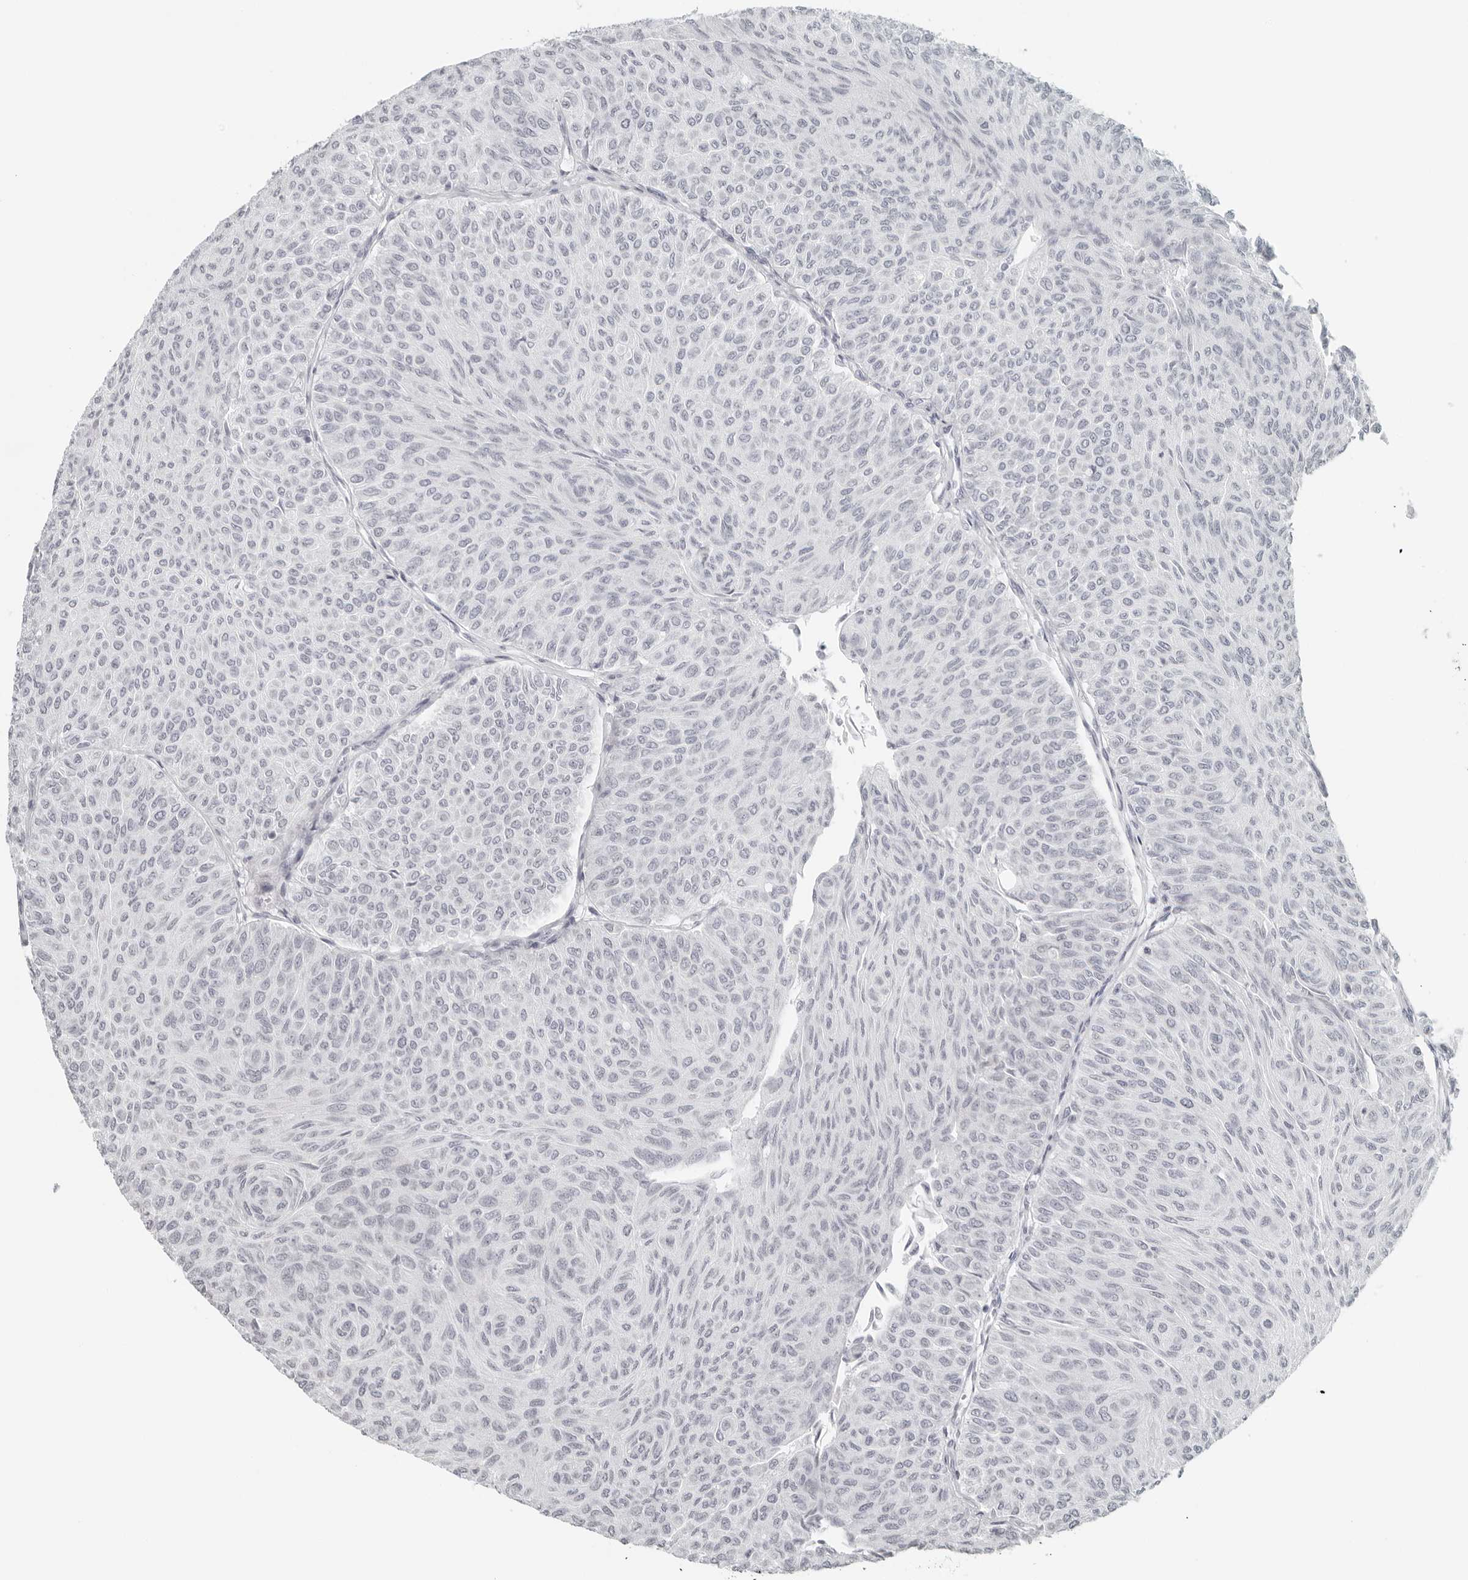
{"staining": {"intensity": "negative", "quantity": "none", "location": "none"}, "tissue": "urothelial cancer", "cell_type": "Tumor cells", "image_type": "cancer", "snomed": [{"axis": "morphology", "description": "Urothelial carcinoma, Low grade"}, {"axis": "topography", "description": "Urinary bladder"}], "caption": "Low-grade urothelial carcinoma stained for a protein using immunohistochemistry exhibits no staining tumor cells.", "gene": "RPS6KC1", "patient": {"sex": "male", "age": 78}}